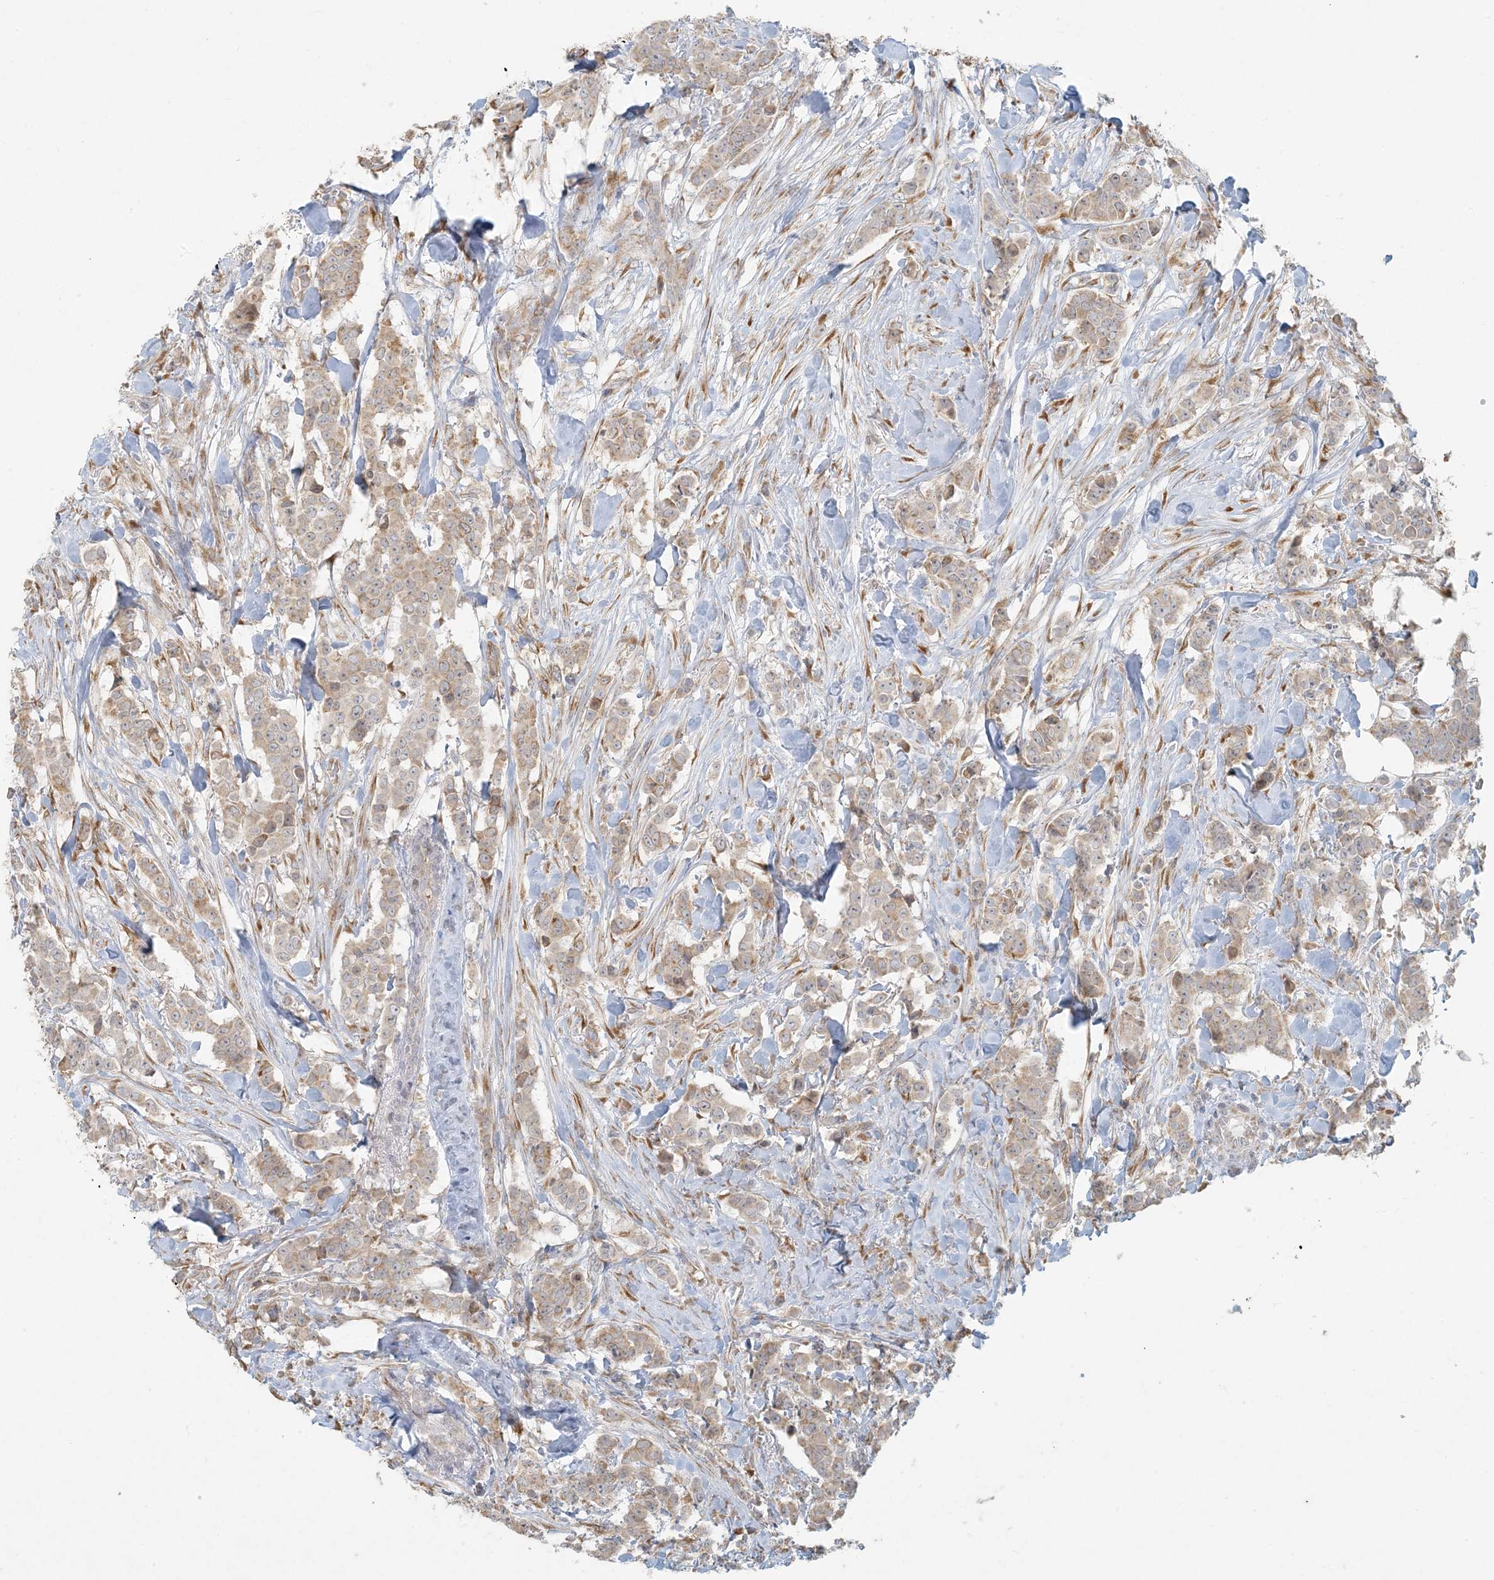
{"staining": {"intensity": "moderate", "quantity": ">75%", "location": "cytoplasmic/membranous"}, "tissue": "breast cancer", "cell_type": "Tumor cells", "image_type": "cancer", "snomed": [{"axis": "morphology", "description": "Duct carcinoma"}, {"axis": "topography", "description": "Breast"}], "caption": "Tumor cells exhibit medium levels of moderate cytoplasmic/membranous expression in approximately >75% of cells in breast invasive ductal carcinoma.", "gene": "HACL1", "patient": {"sex": "female", "age": 40}}